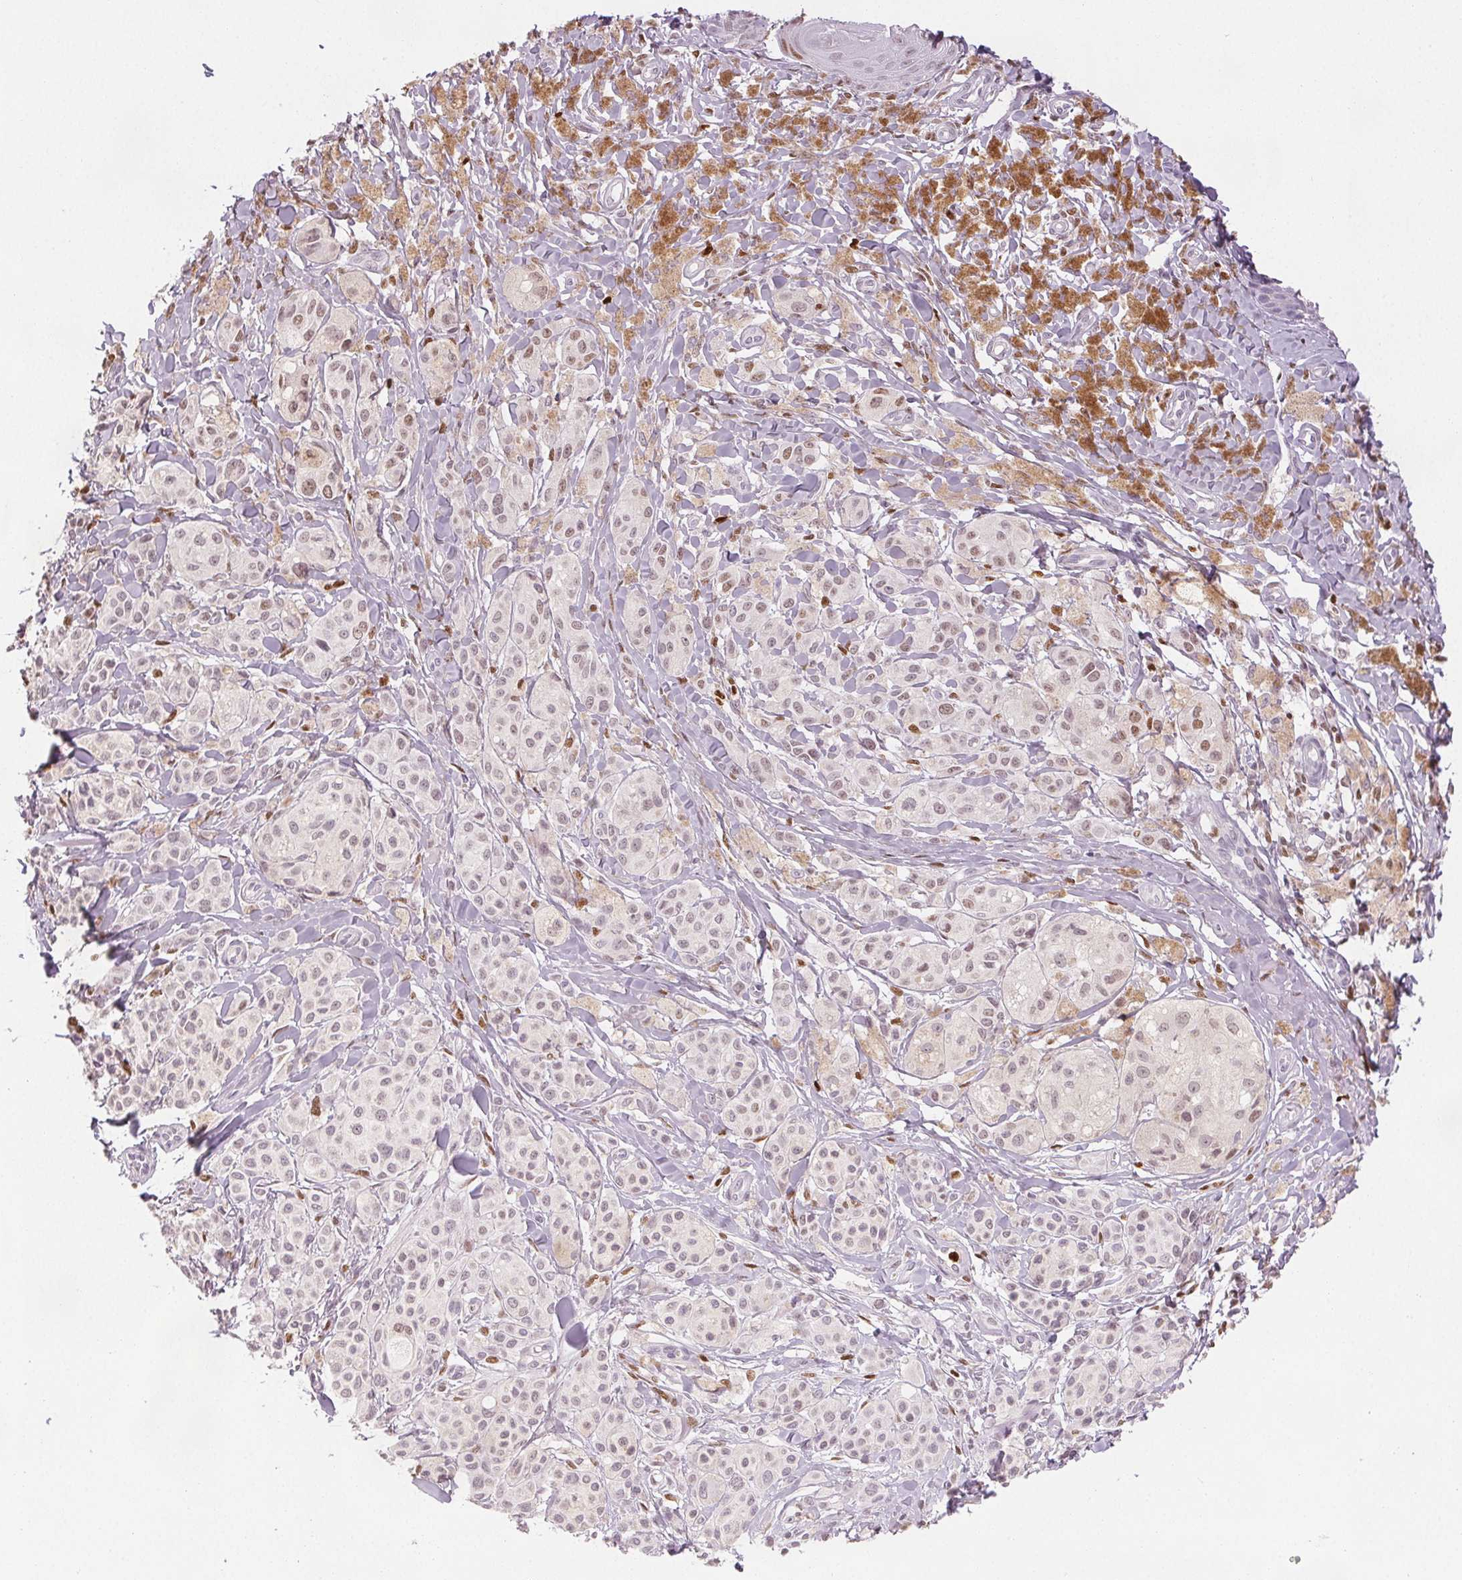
{"staining": {"intensity": "weak", "quantity": "<25%", "location": "nuclear"}, "tissue": "melanoma", "cell_type": "Tumor cells", "image_type": "cancer", "snomed": [{"axis": "morphology", "description": "Malignant melanoma, NOS"}, {"axis": "topography", "description": "Skin"}], "caption": "Tumor cells show no significant protein expression in melanoma.", "gene": "RUNX2", "patient": {"sex": "female", "age": 80}}